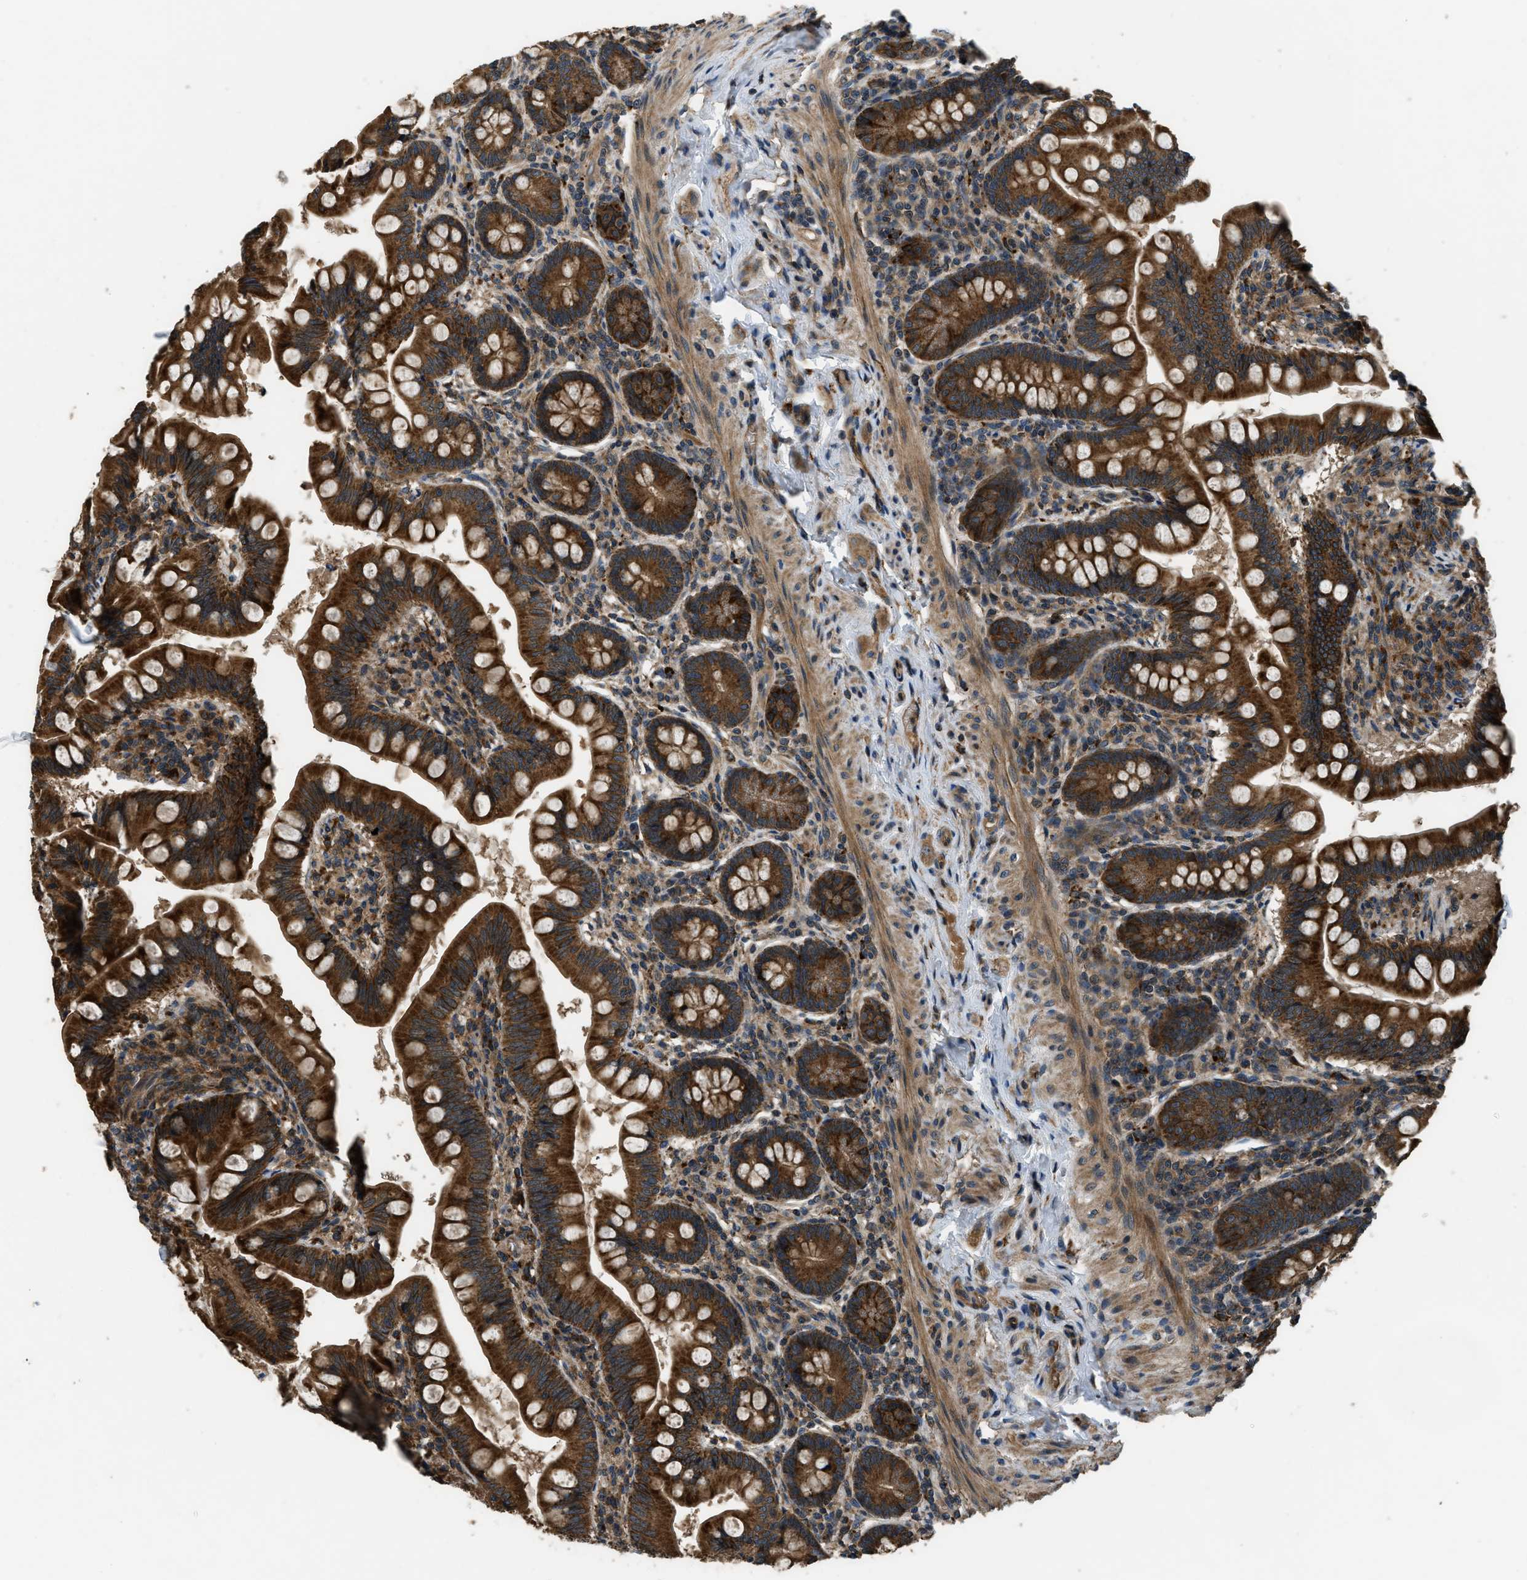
{"staining": {"intensity": "strong", "quantity": ">75%", "location": "cytoplasmic/membranous"}, "tissue": "small intestine", "cell_type": "Glandular cells", "image_type": "normal", "snomed": [{"axis": "morphology", "description": "Normal tissue, NOS"}, {"axis": "topography", "description": "Small intestine"}], "caption": "IHC photomicrograph of normal human small intestine stained for a protein (brown), which shows high levels of strong cytoplasmic/membranous staining in approximately >75% of glandular cells.", "gene": "GGH", "patient": {"sex": "male", "age": 7}}